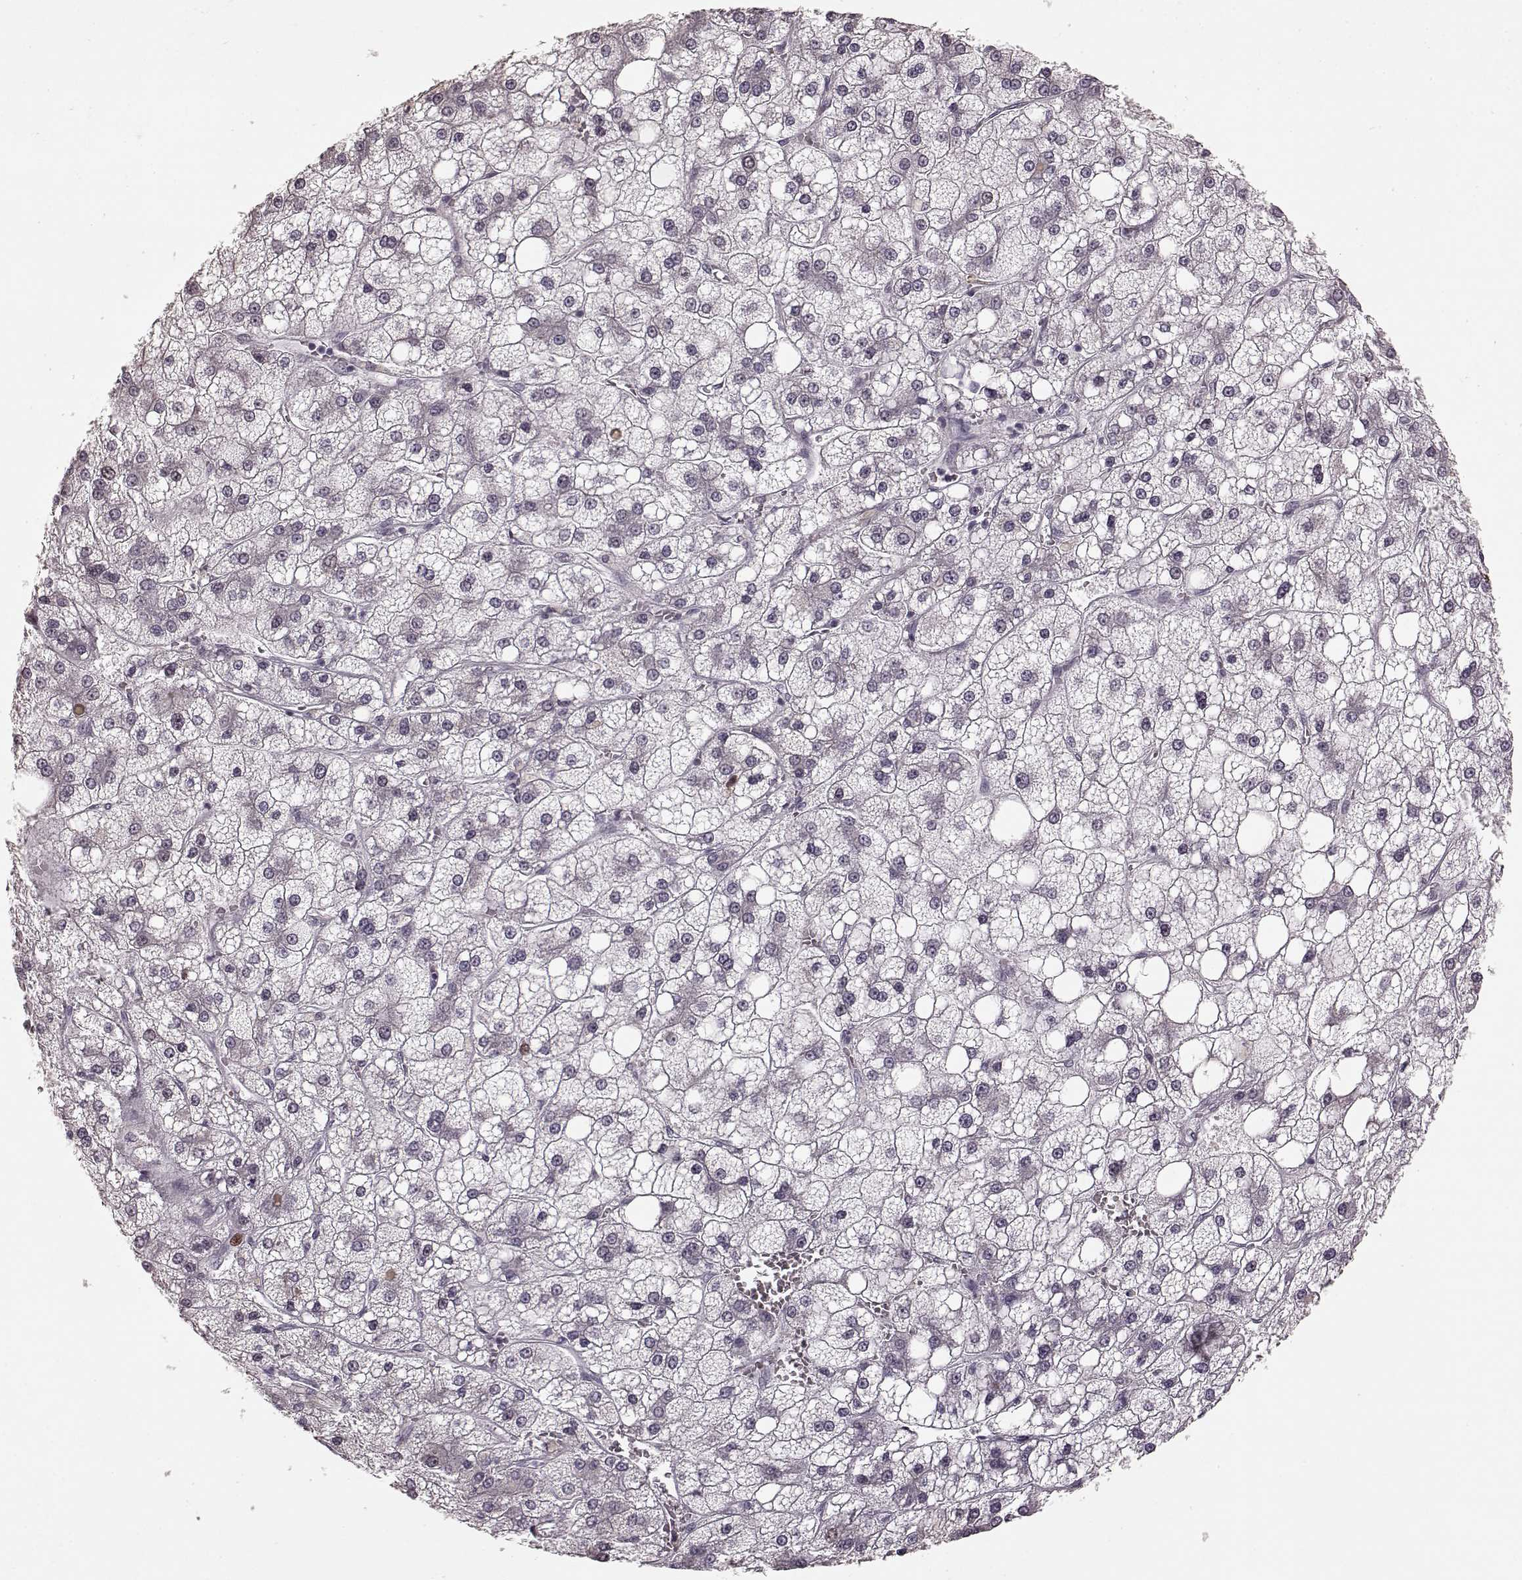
{"staining": {"intensity": "negative", "quantity": "none", "location": "none"}, "tissue": "liver cancer", "cell_type": "Tumor cells", "image_type": "cancer", "snomed": [{"axis": "morphology", "description": "Carcinoma, Hepatocellular, NOS"}, {"axis": "topography", "description": "Liver"}], "caption": "Immunohistochemistry micrograph of liver hepatocellular carcinoma stained for a protein (brown), which exhibits no staining in tumor cells.", "gene": "CCNA2", "patient": {"sex": "male", "age": 73}}